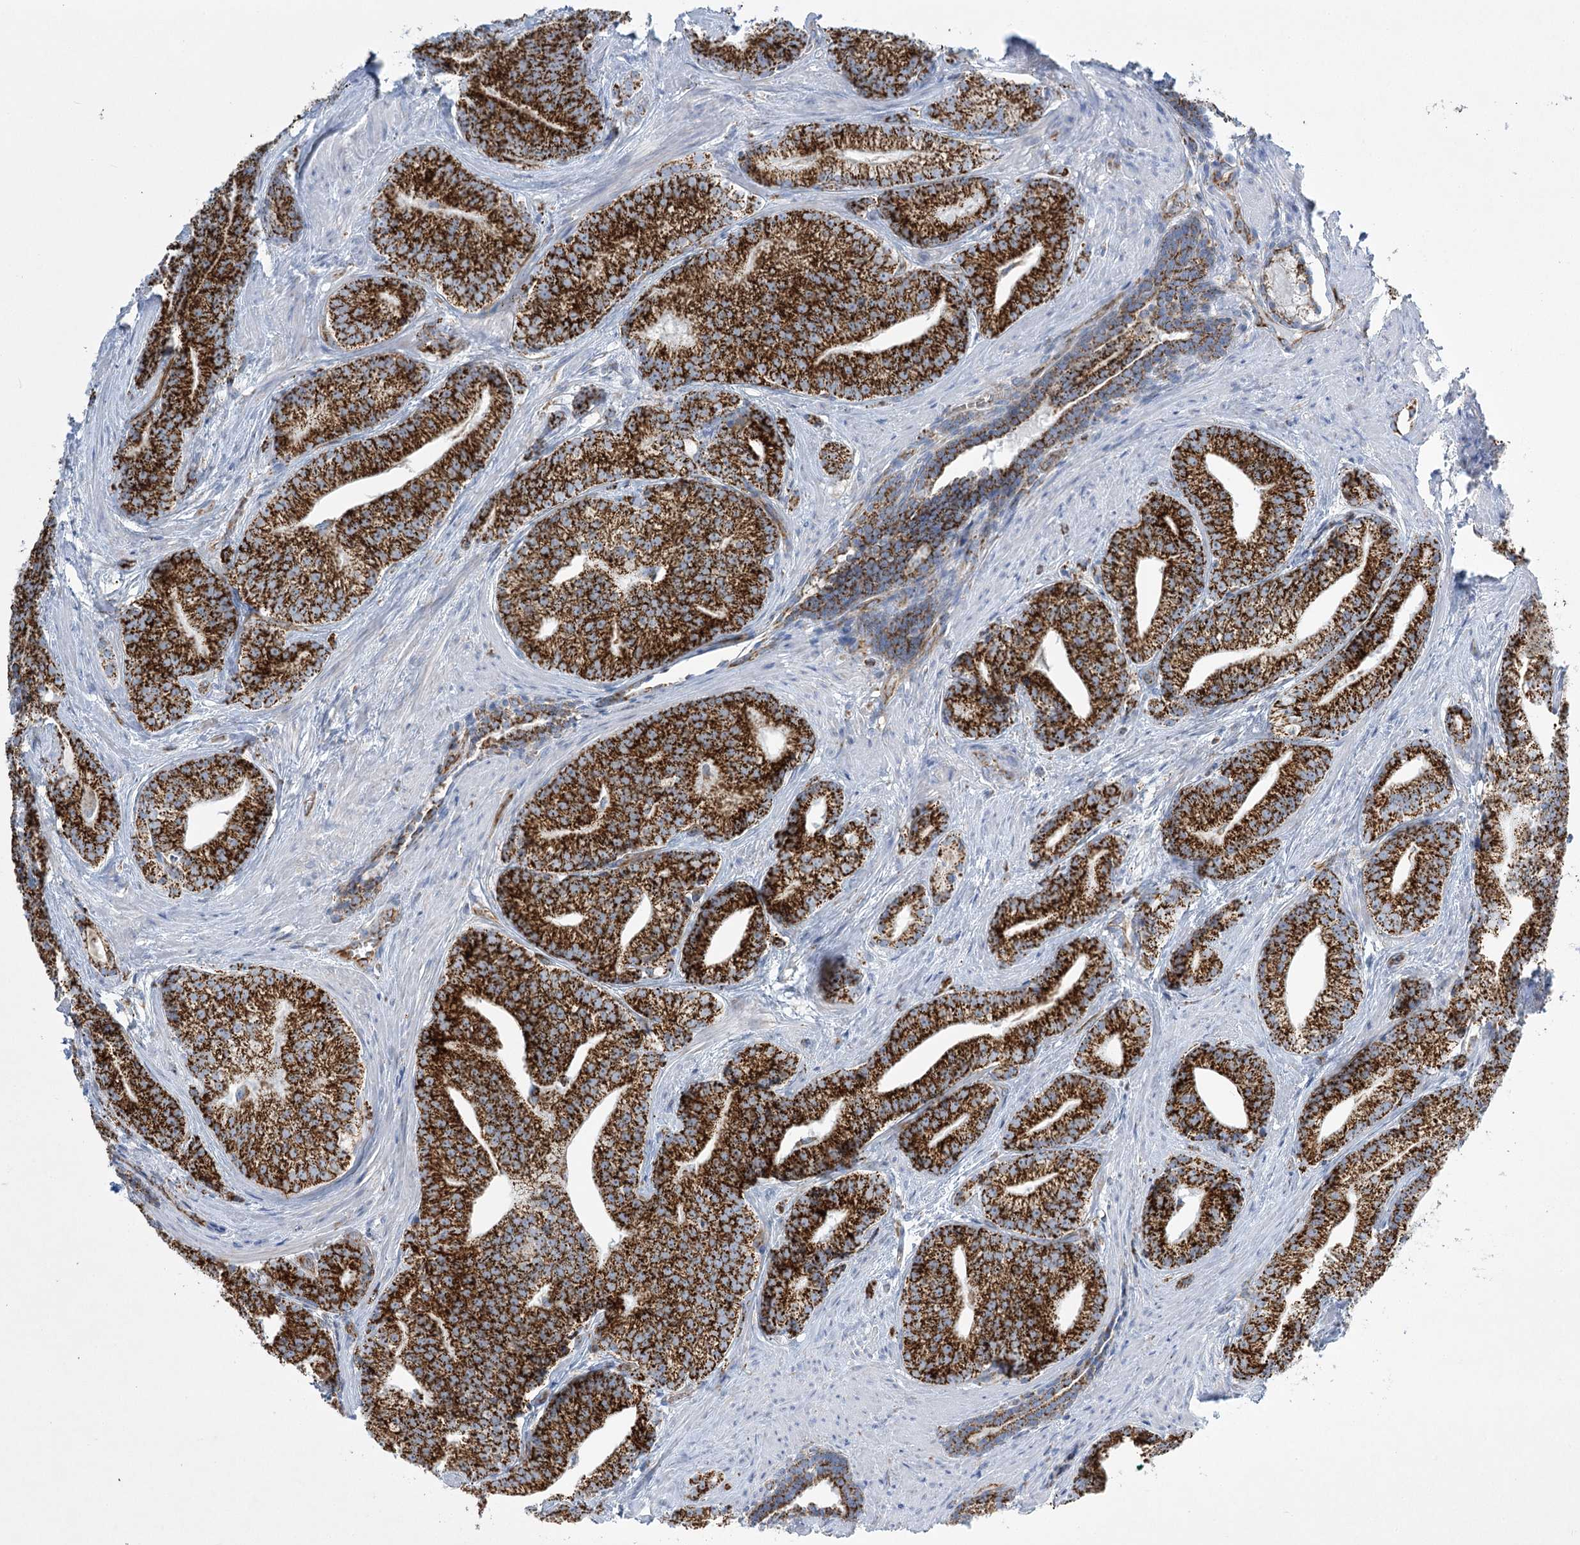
{"staining": {"intensity": "strong", "quantity": ">75%", "location": "cytoplasmic/membranous"}, "tissue": "prostate cancer", "cell_type": "Tumor cells", "image_type": "cancer", "snomed": [{"axis": "morphology", "description": "Adenocarcinoma, Low grade"}, {"axis": "topography", "description": "Prostate"}], "caption": "Strong cytoplasmic/membranous positivity is identified in approximately >75% of tumor cells in prostate low-grade adenocarcinoma.", "gene": "DHTKD1", "patient": {"sex": "male", "age": 71}}